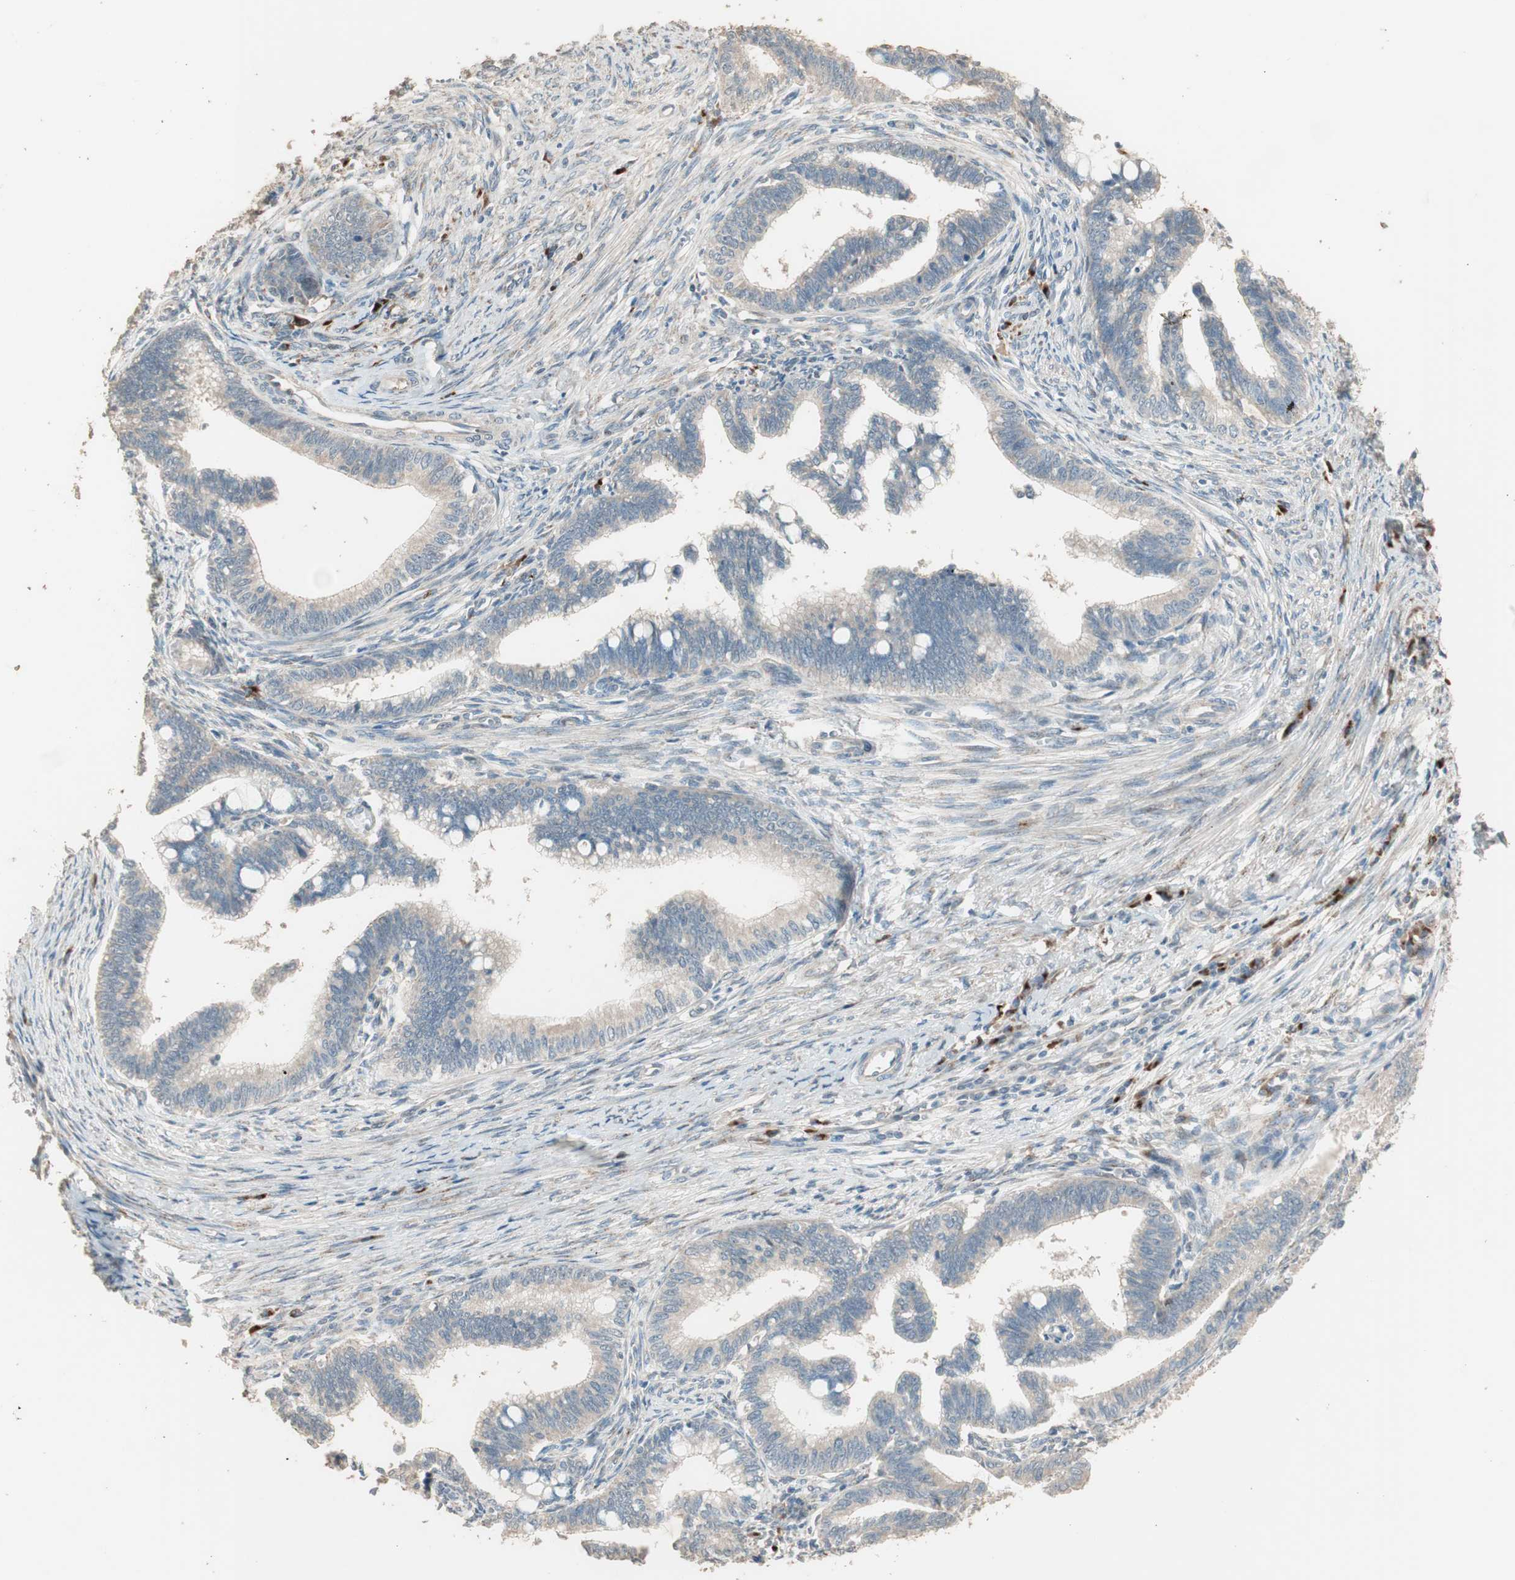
{"staining": {"intensity": "weak", "quantity": ">75%", "location": "cytoplasmic/membranous"}, "tissue": "cervical cancer", "cell_type": "Tumor cells", "image_type": "cancer", "snomed": [{"axis": "morphology", "description": "Adenocarcinoma, NOS"}, {"axis": "topography", "description": "Cervix"}], "caption": "Immunohistochemical staining of human cervical cancer (adenocarcinoma) displays low levels of weak cytoplasmic/membranous expression in approximately >75% of tumor cells.", "gene": "RARRES1", "patient": {"sex": "female", "age": 36}}